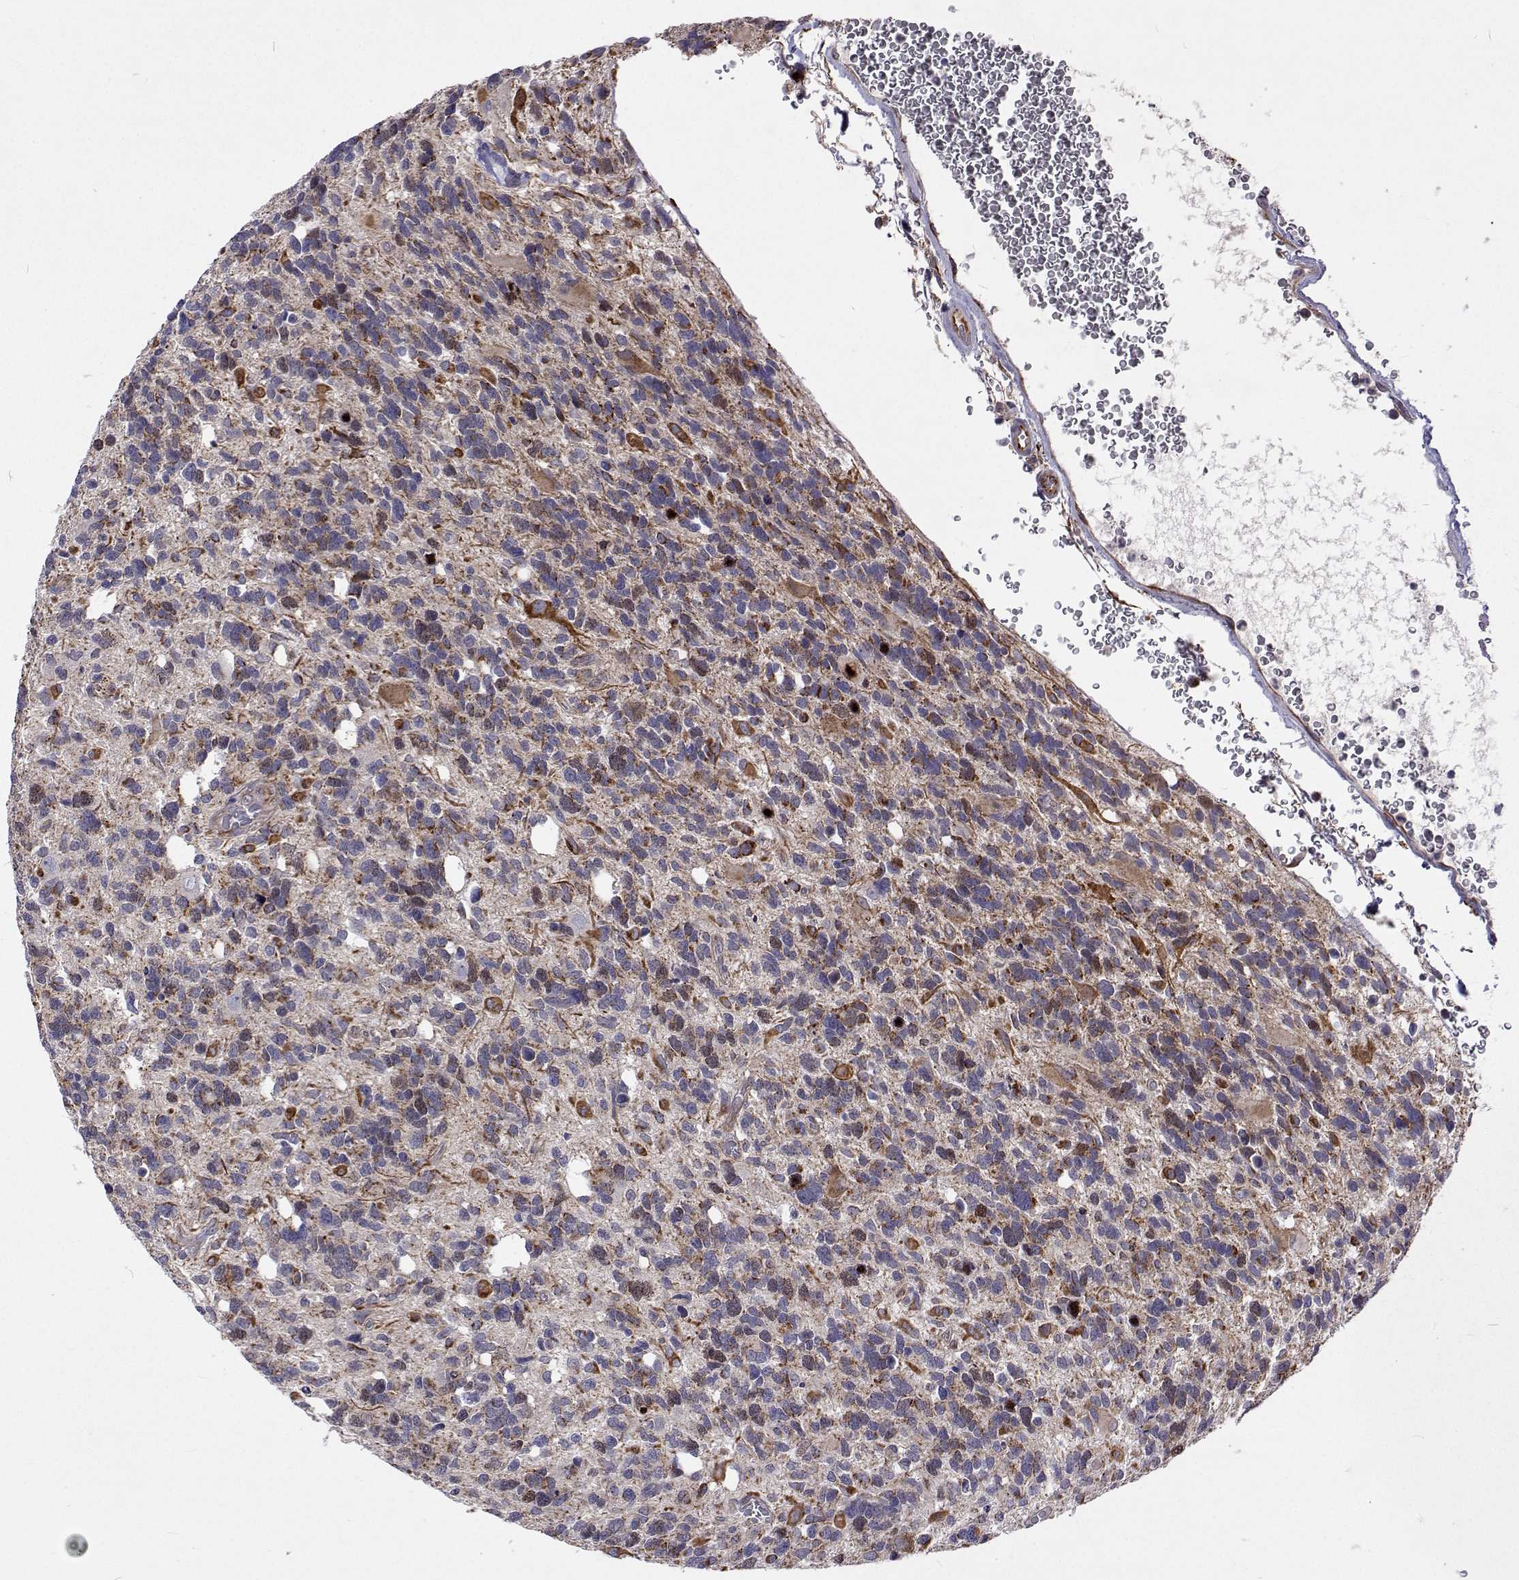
{"staining": {"intensity": "moderate", "quantity": "<25%", "location": "cytoplasmic/membranous"}, "tissue": "glioma", "cell_type": "Tumor cells", "image_type": "cancer", "snomed": [{"axis": "morphology", "description": "Glioma, malignant, High grade"}, {"axis": "topography", "description": "Brain"}], "caption": "This is an image of IHC staining of glioma, which shows moderate expression in the cytoplasmic/membranous of tumor cells.", "gene": "DHTKD1", "patient": {"sex": "male", "age": 49}}